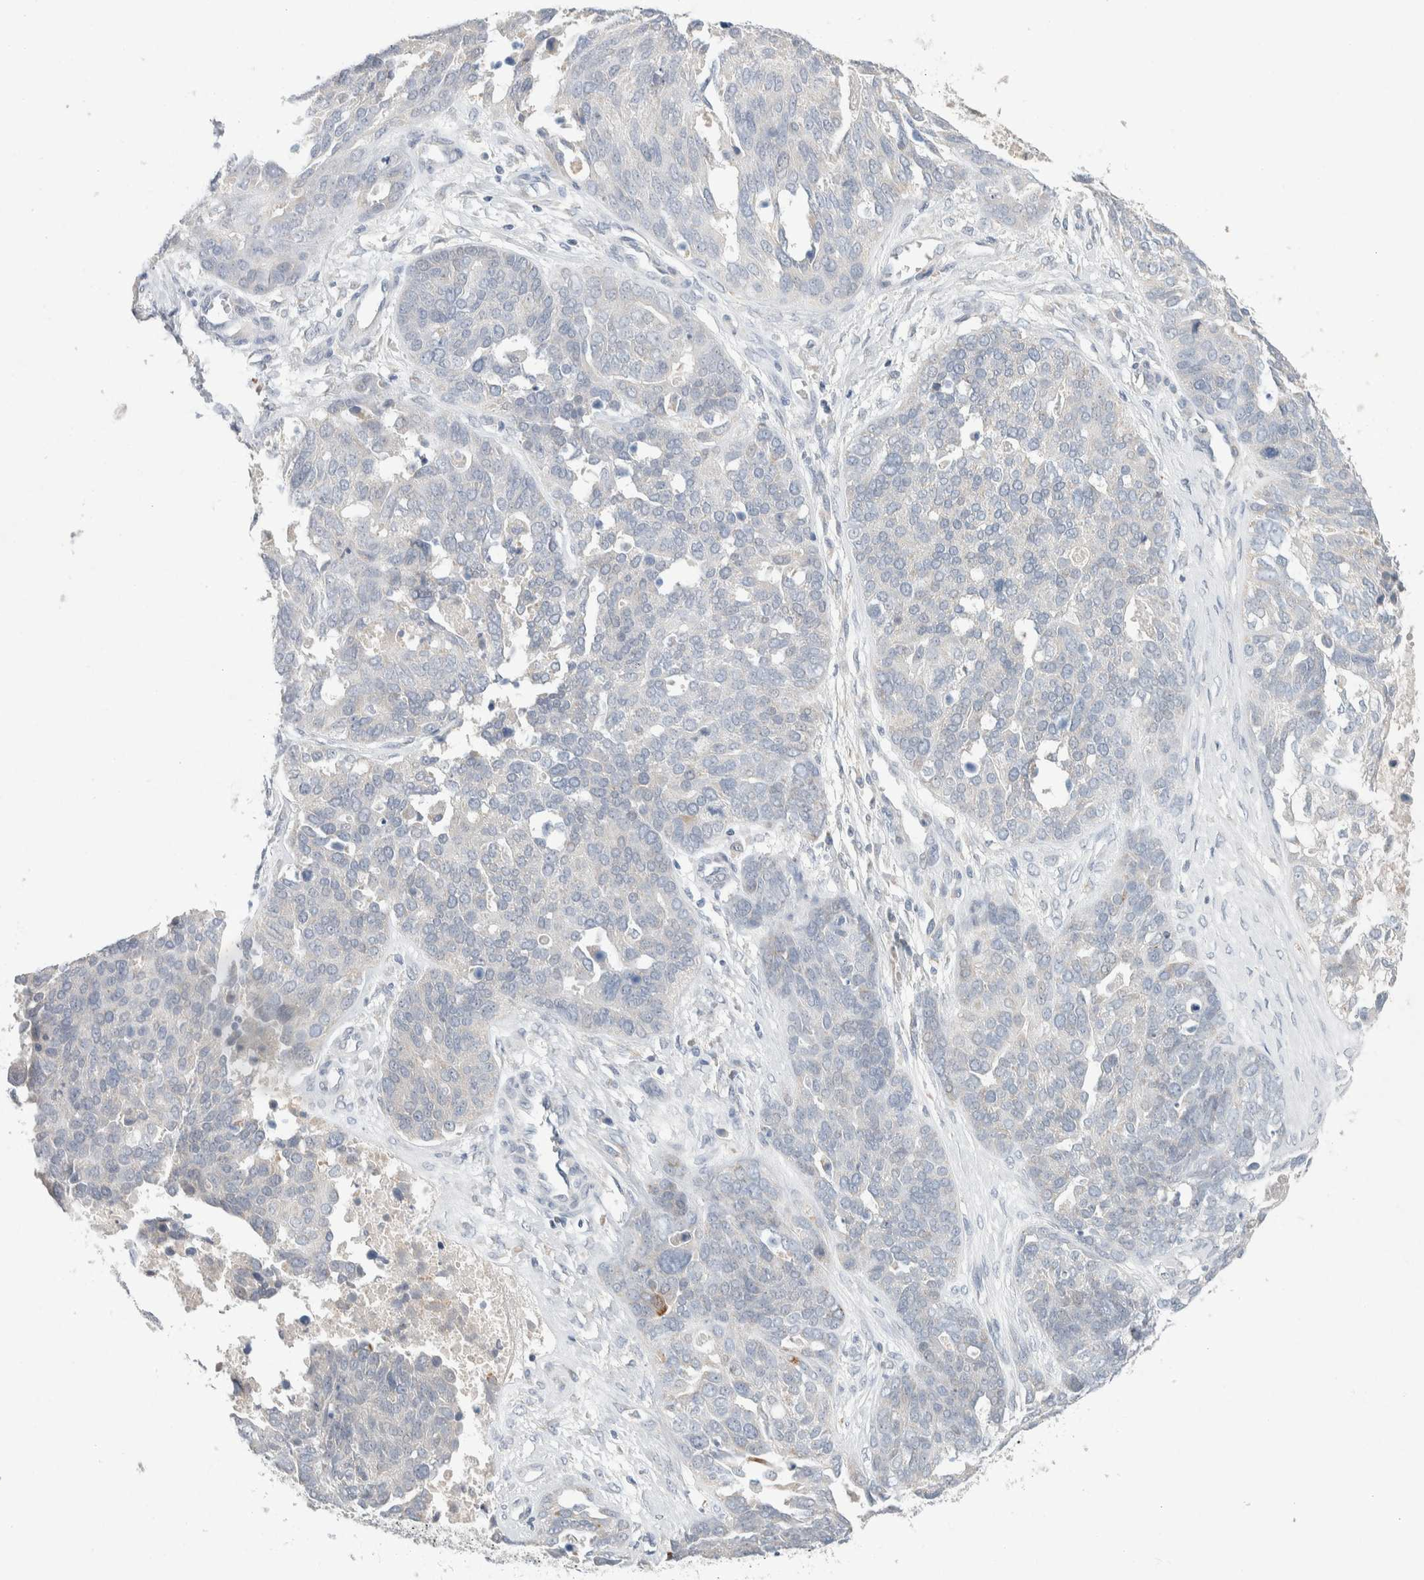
{"staining": {"intensity": "negative", "quantity": "none", "location": "none"}, "tissue": "ovarian cancer", "cell_type": "Tumor cells", "image_type": "cancer", "snomed": [{"axis": "morphology", "description": "Cystadenocarcinoma, serous, NOS"}, {"axis": "topography", "description": "Ovary"}], "caption": "Image shows no significant protein positivity in tumor cells of ovarian serous cystadenocarcinoma.", "gene": "CMTM4", "patient": {"sex": "female", "age": 44}}